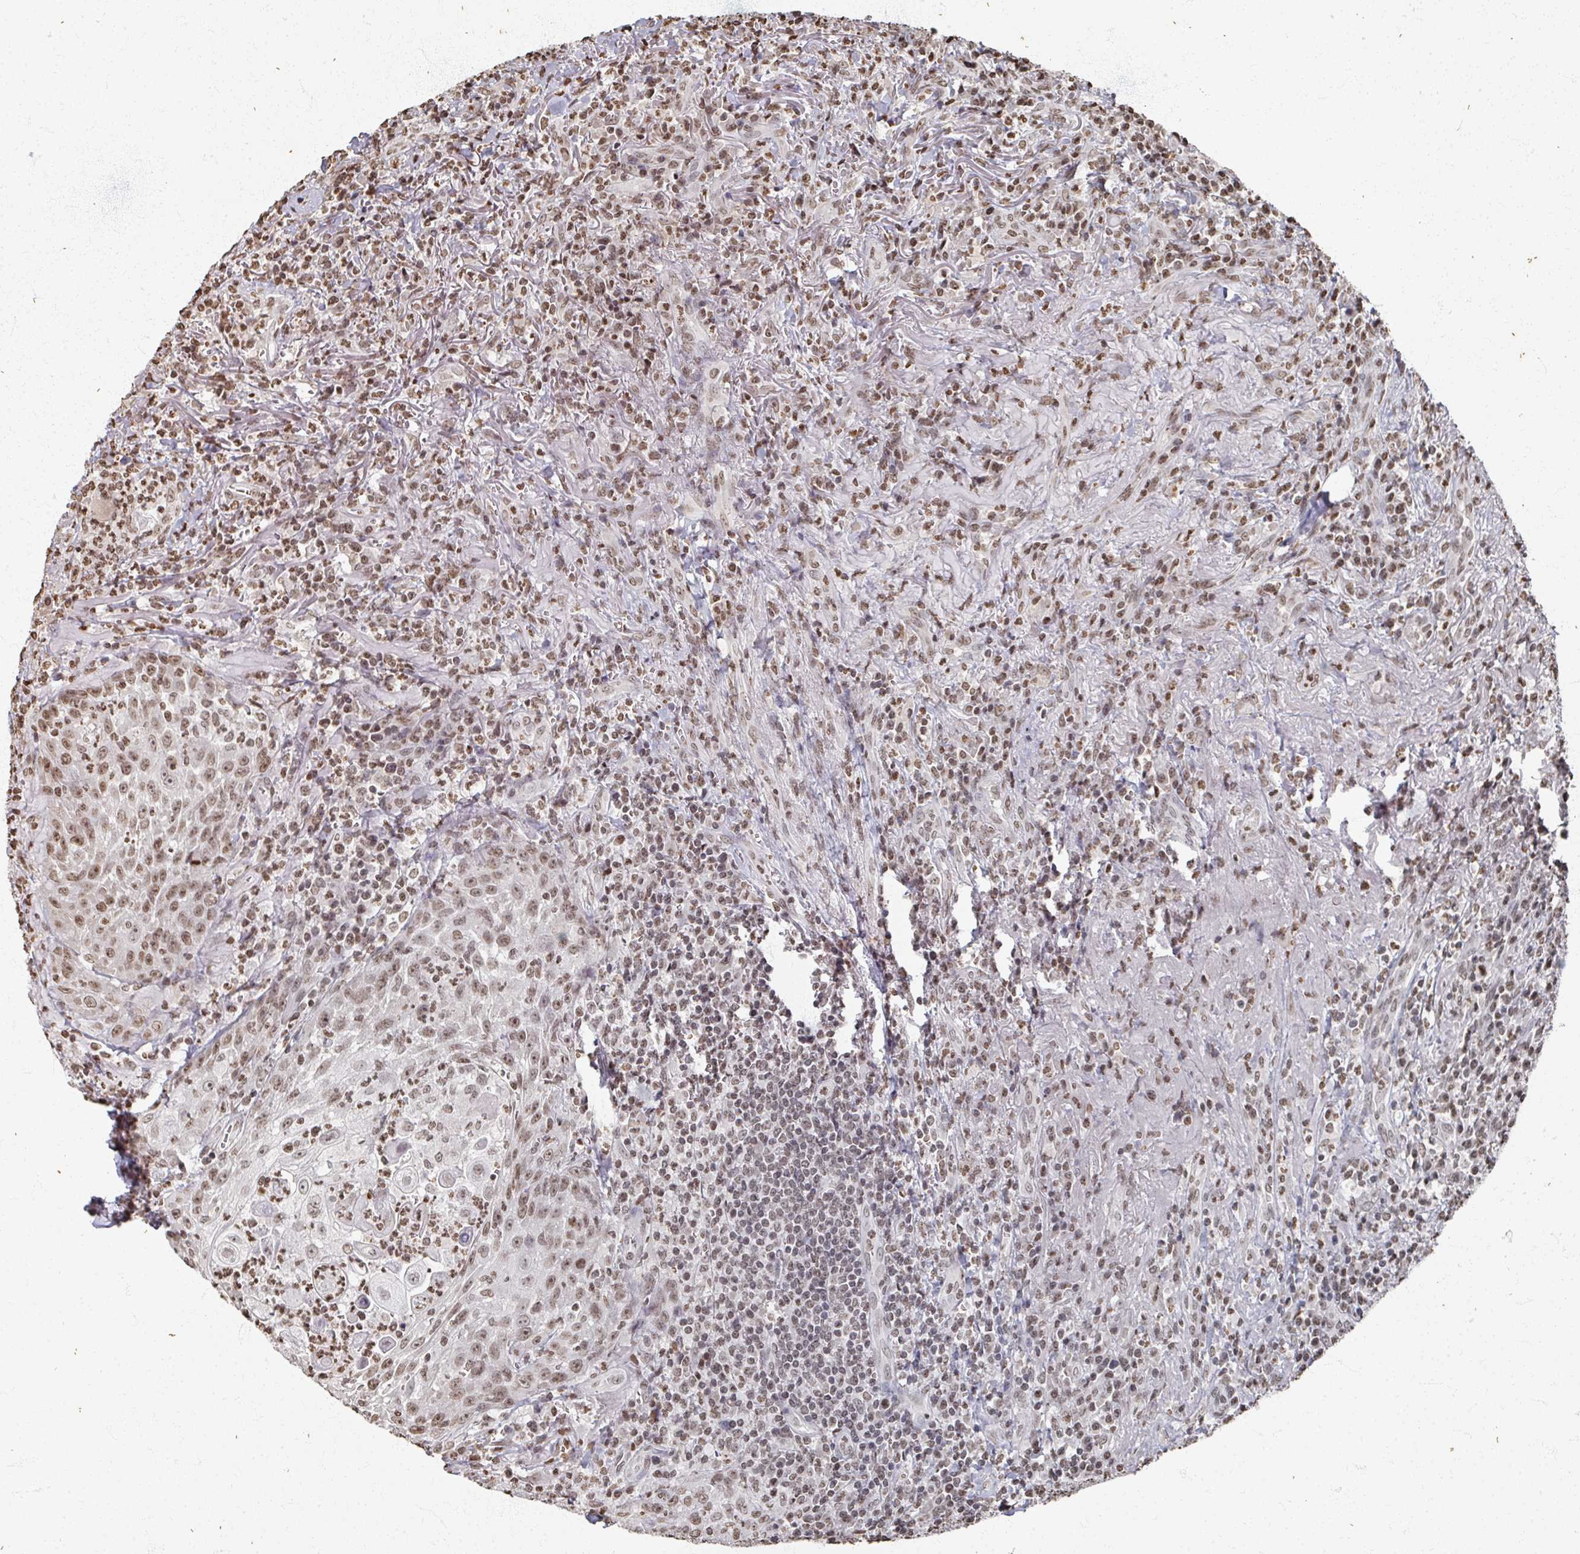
{"staining": {"intensity": "moderate", "quantity": ">75%", "location": "nuclear"}, "tissue": "head and neck cancer", "cell_type": "Tumor cells", "image_type": "cancer", "snomed": [{"axis": "morphology", "description": "Normal tissue, NOS"}, {"axis": "morphology", "description": "Squamous cell carcinoma, NOS"}, {"axis": "topography", "description": "Oral tissue"}, {"axis": "topography", "description": "Head-Neck"}], "caption": "The photomicrograph demonstrates a brown stain indicating the presence of a protein in the nuclear of tumor cells in head and neck cancer.", "gene": "DCUN1D5", "patient": {"sex": "female", "age": 70}}